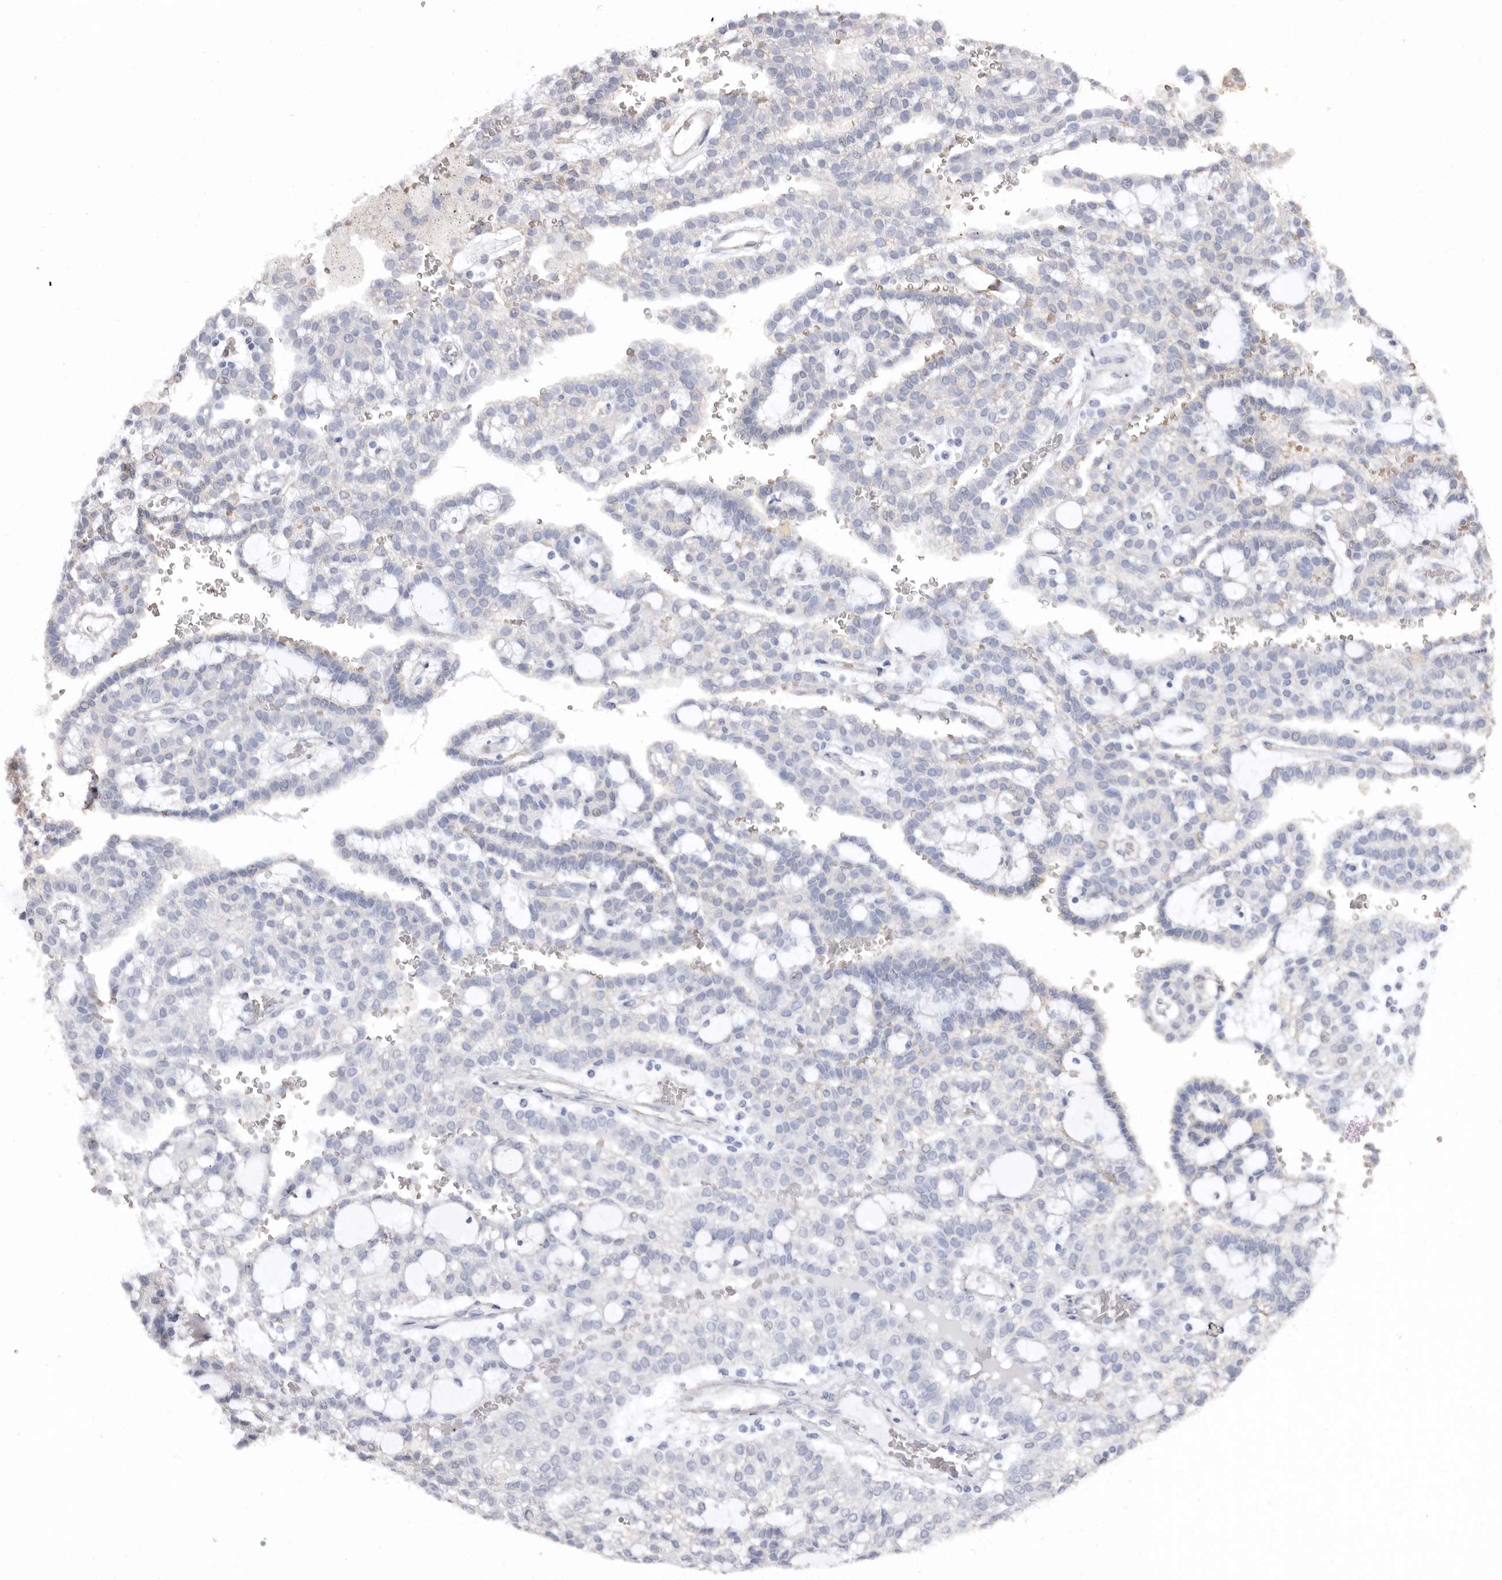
{"staining": {"intensity": "negative", "quantity": "none", "location": "none"}, "tissue": "renal cancer", "cell_type": "Tumor cells", "image_type": "cancer", "snomed": [{"axis": "morphology", "description": "Adenocarcinoma, NOS"}, {"axis": "topography", "description": "Kidney"}], "caption": "Immunohistochemistry (IHC) of adenocarcinoma (renal) displays no staining in tumor cells.", "gene": "COQ8B", "patient": {"sex": "male", "age": 63}}